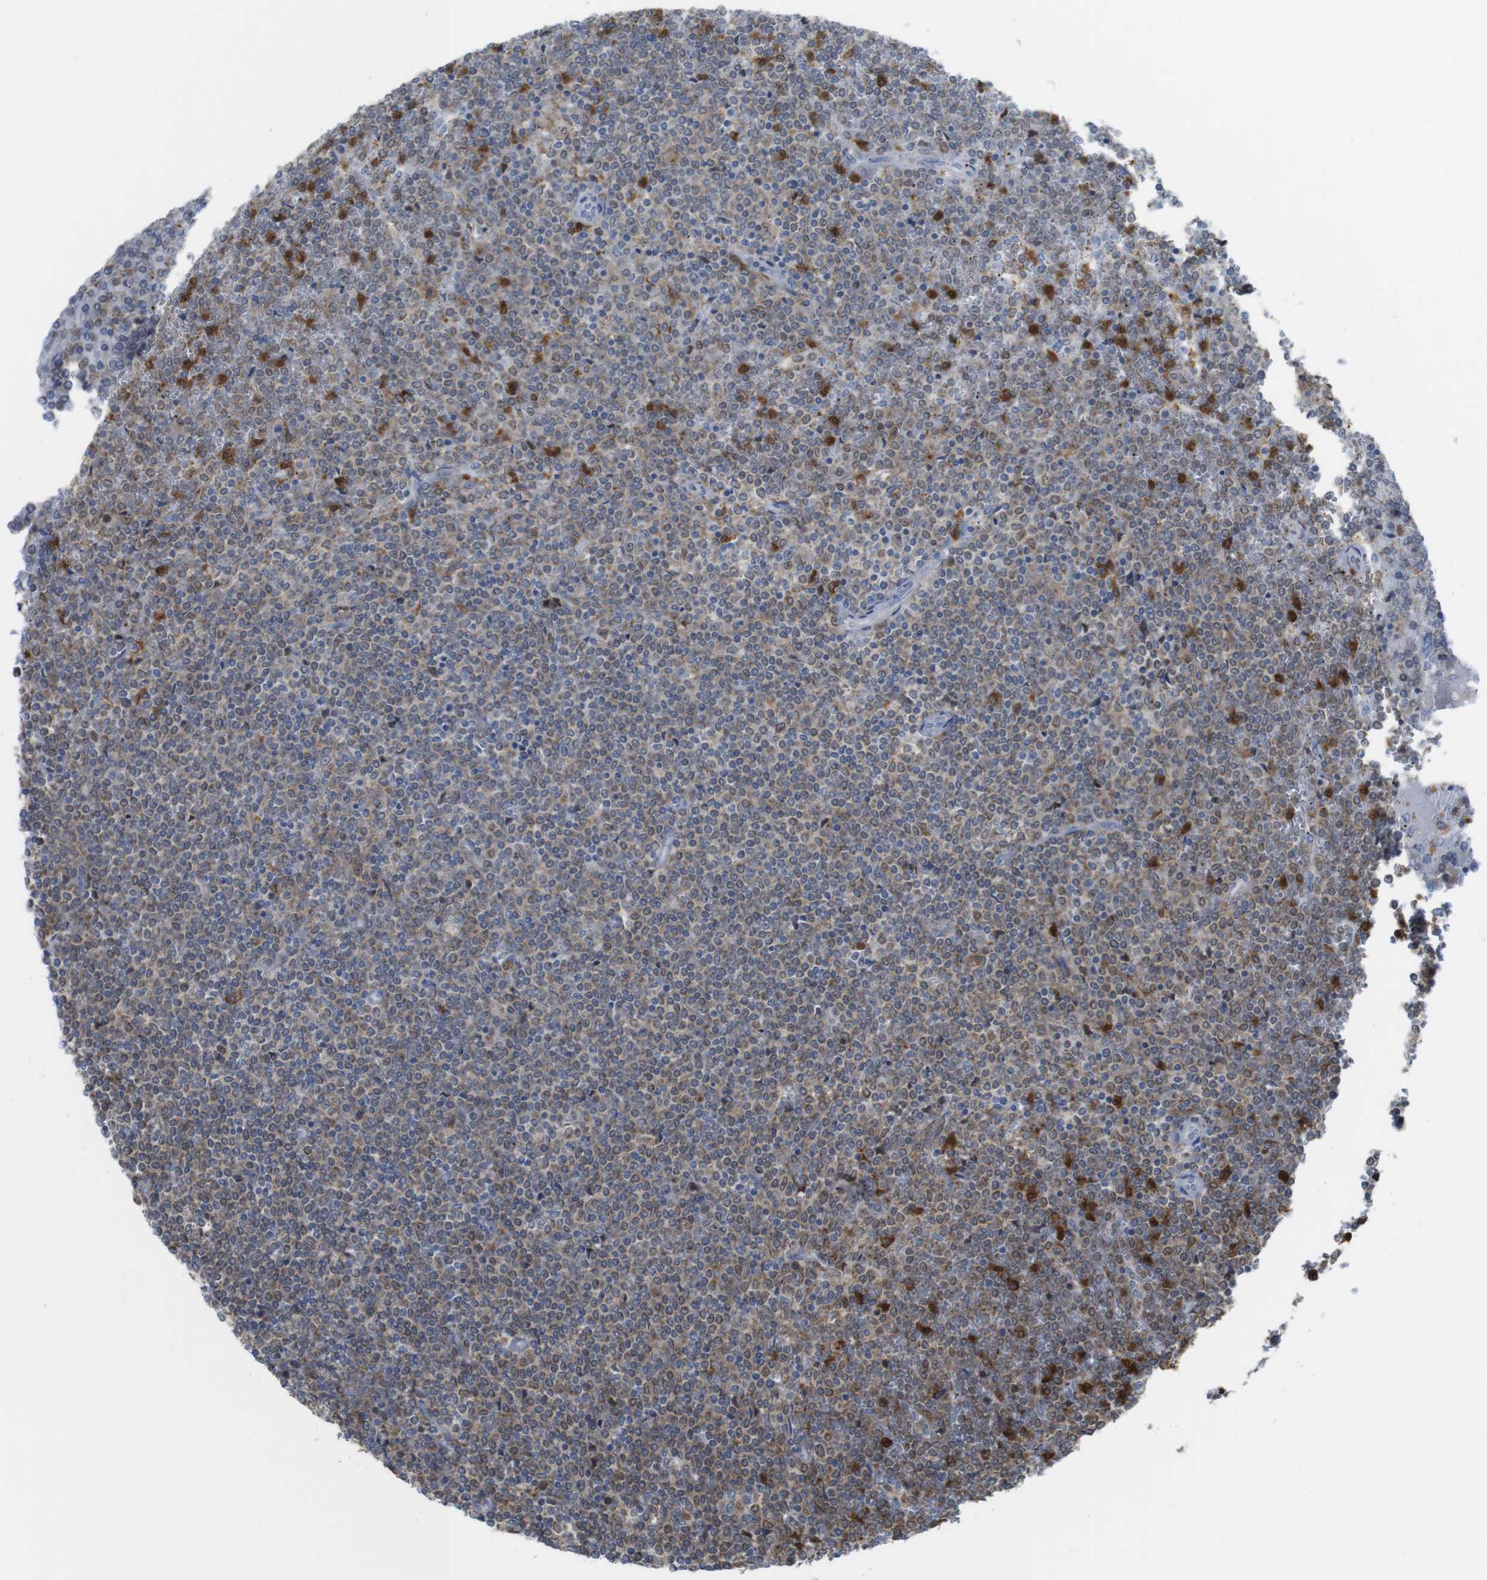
{"staining": {"intensity": "strong", "quantity": "<25%", "location": "cytoplasmic/membranous"}, "tissue": "lymphoma", "cell_type": "Tumor cells", "image_type": "cancer", "snomed": [{"axis": "morphology", "description": "Malignant lymphoma, non-Hodgkin's type, Low grade"}, {"axis": "topography", "description": "Spleen"}], "caption": "Lymphoma was stained to show a protein in brown. There is medium levels of strong cytoplasmic/membranous staining in about <25% of tumor cells.", "gene": "PRKCD", "patient": {"sex": "female", "age": 19}}